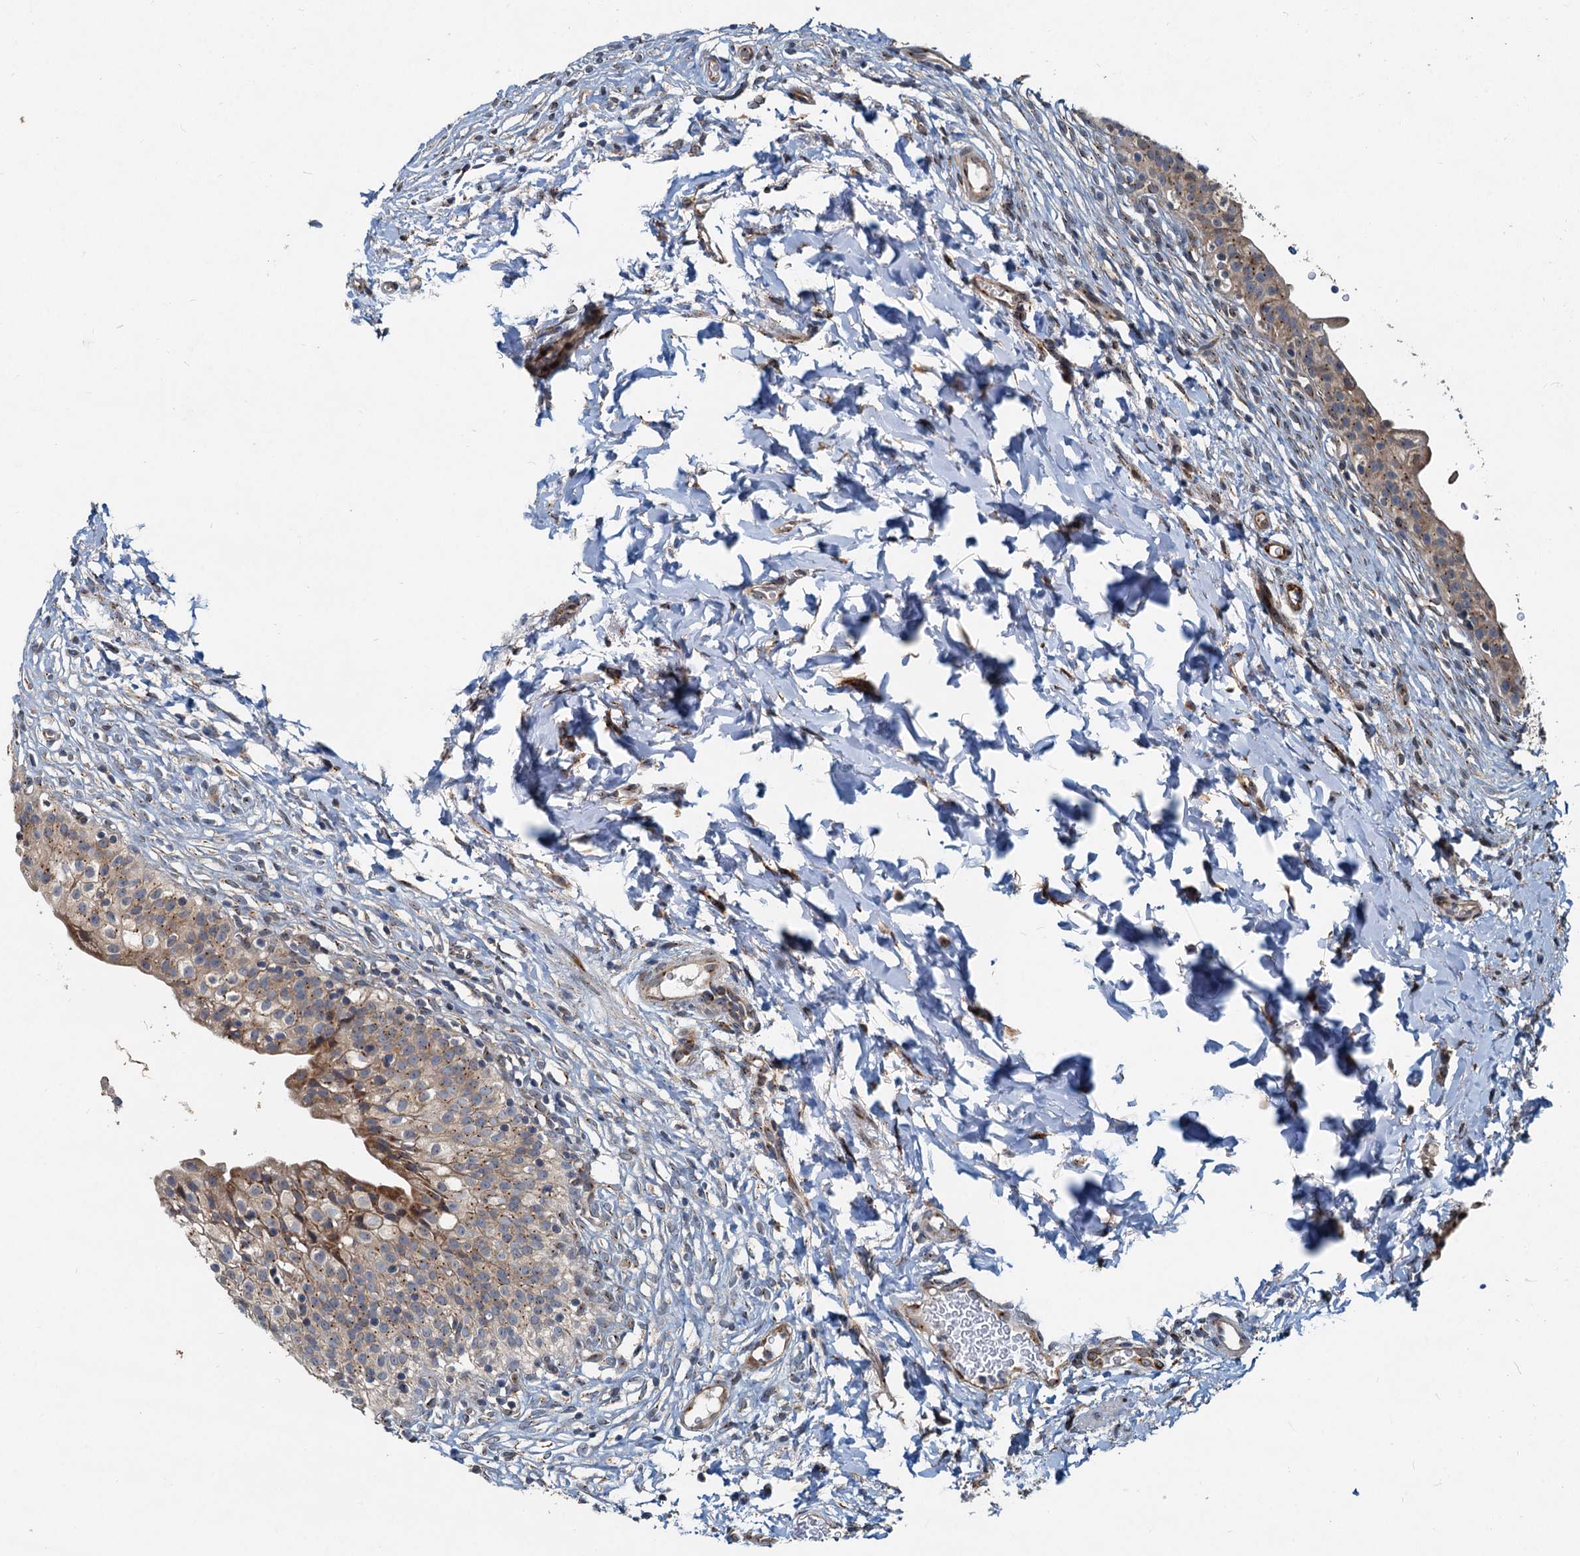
{"staining": {"intensity": "moderate", "quantity": ">75%", "location": "cytoplasmic/membranous"}, "tissue": "urinary bladder", "cell_type": "Urothelial cells", "image_type": "normal", "snomed": [{"axis": "morphology", "description": "Normal tissue, NOS"}, {"axis": "topography", "description": "Urinary bladder"}], "caption": "Urothelial cells reveal medium levels of moderate cytoplasmic/membranous expression in about >75% of cells in benign urinary bladder.", "gene": "CEP68", "patient": {"sex": "male", "age": 55}}